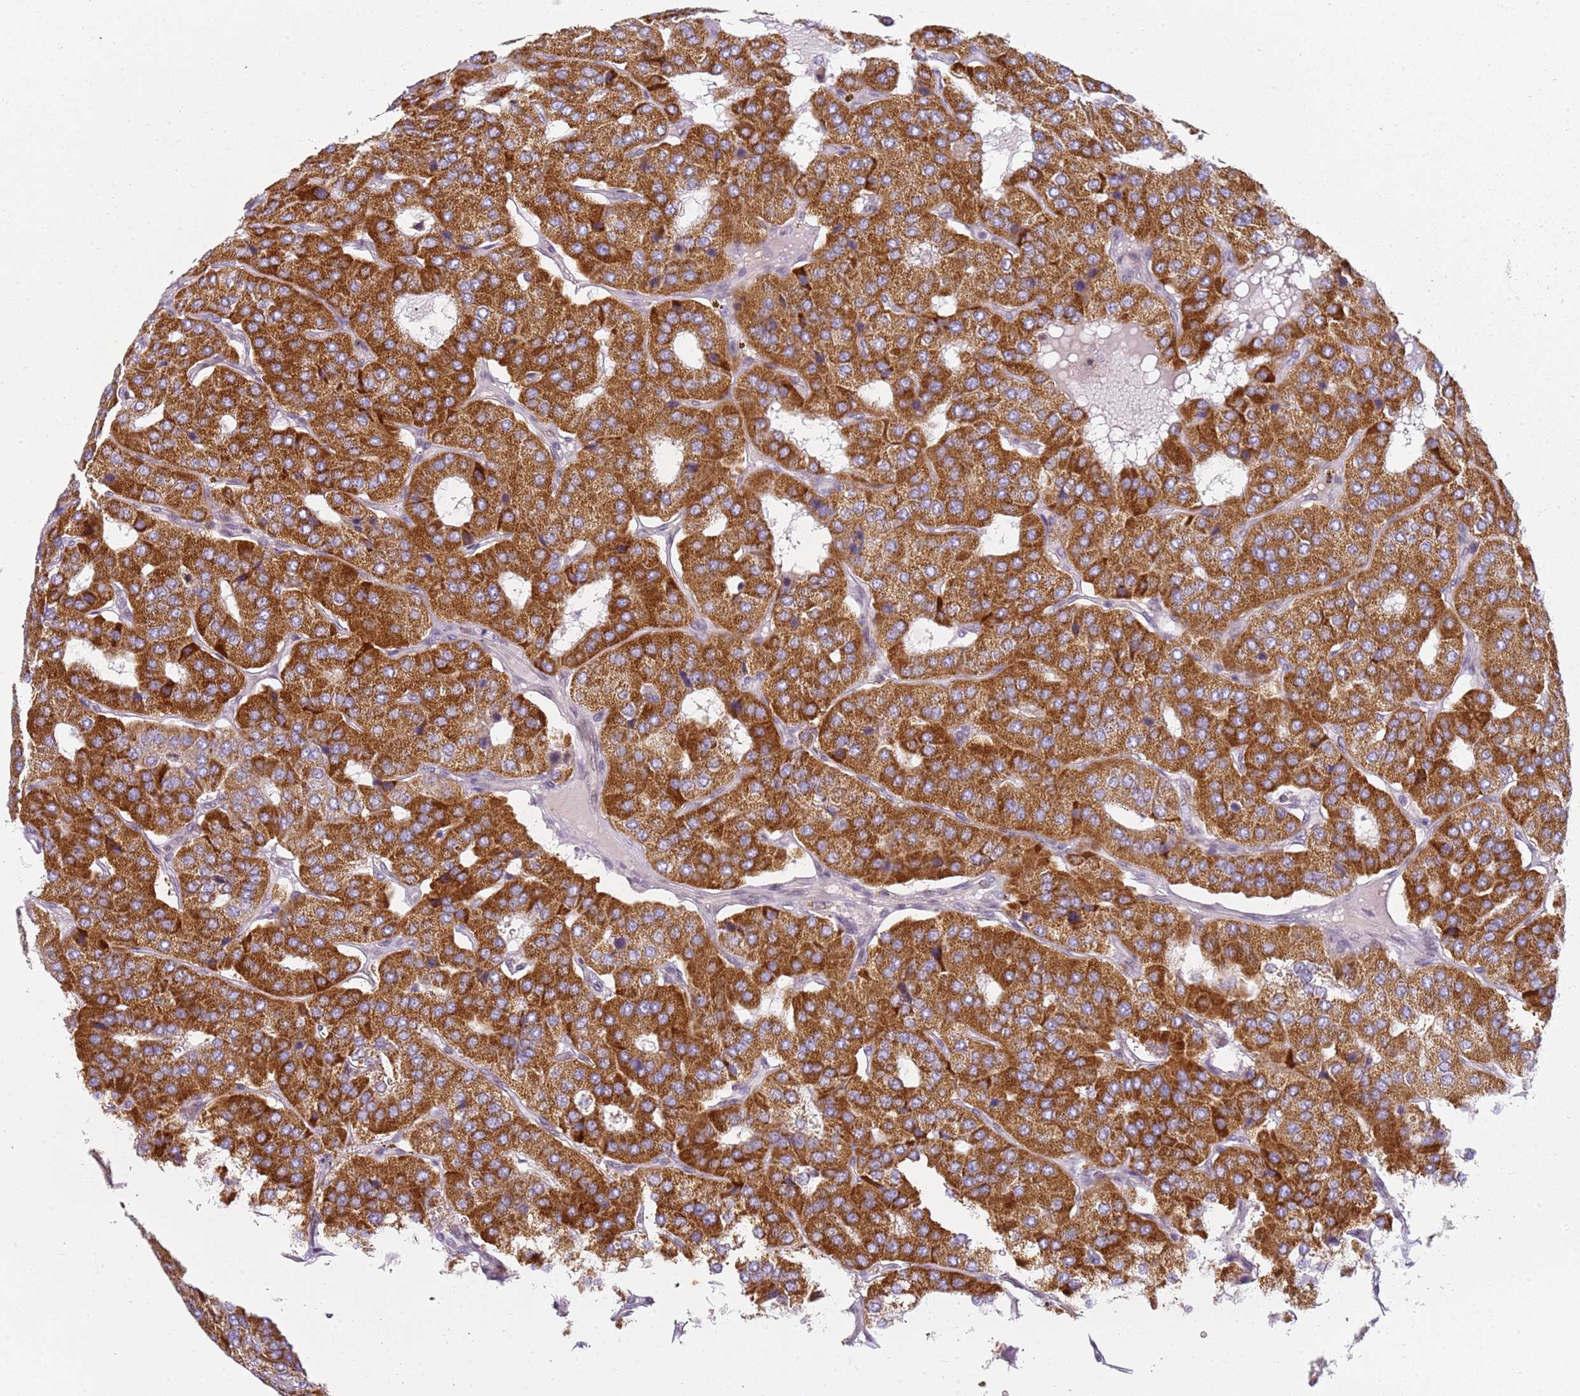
{"staining": {"intensity": "strong", "quantity": ">75%", "location": "cytoplasmic/membranous"}, "tissue": "parathyroid gland", "cell_type": "Glandular cells", "image_type": "normal", "snomed": [{"axis": "morphology", "description": "Normal tissue, NOS"}, {"axis": "morphology", "description": "Adenoma, NOS"}, {"axis": "topography", "description": "Parathyroid gland"}], "caption": "There is high levels of strong cytoplasmic/membranous staining in glandular cells of unremarkable parathyroid gland, as demonstrated by immunohistochemical staining (brown color).", "gene": "DEFB116", "patient": {"sex": "female", "age": 86}}